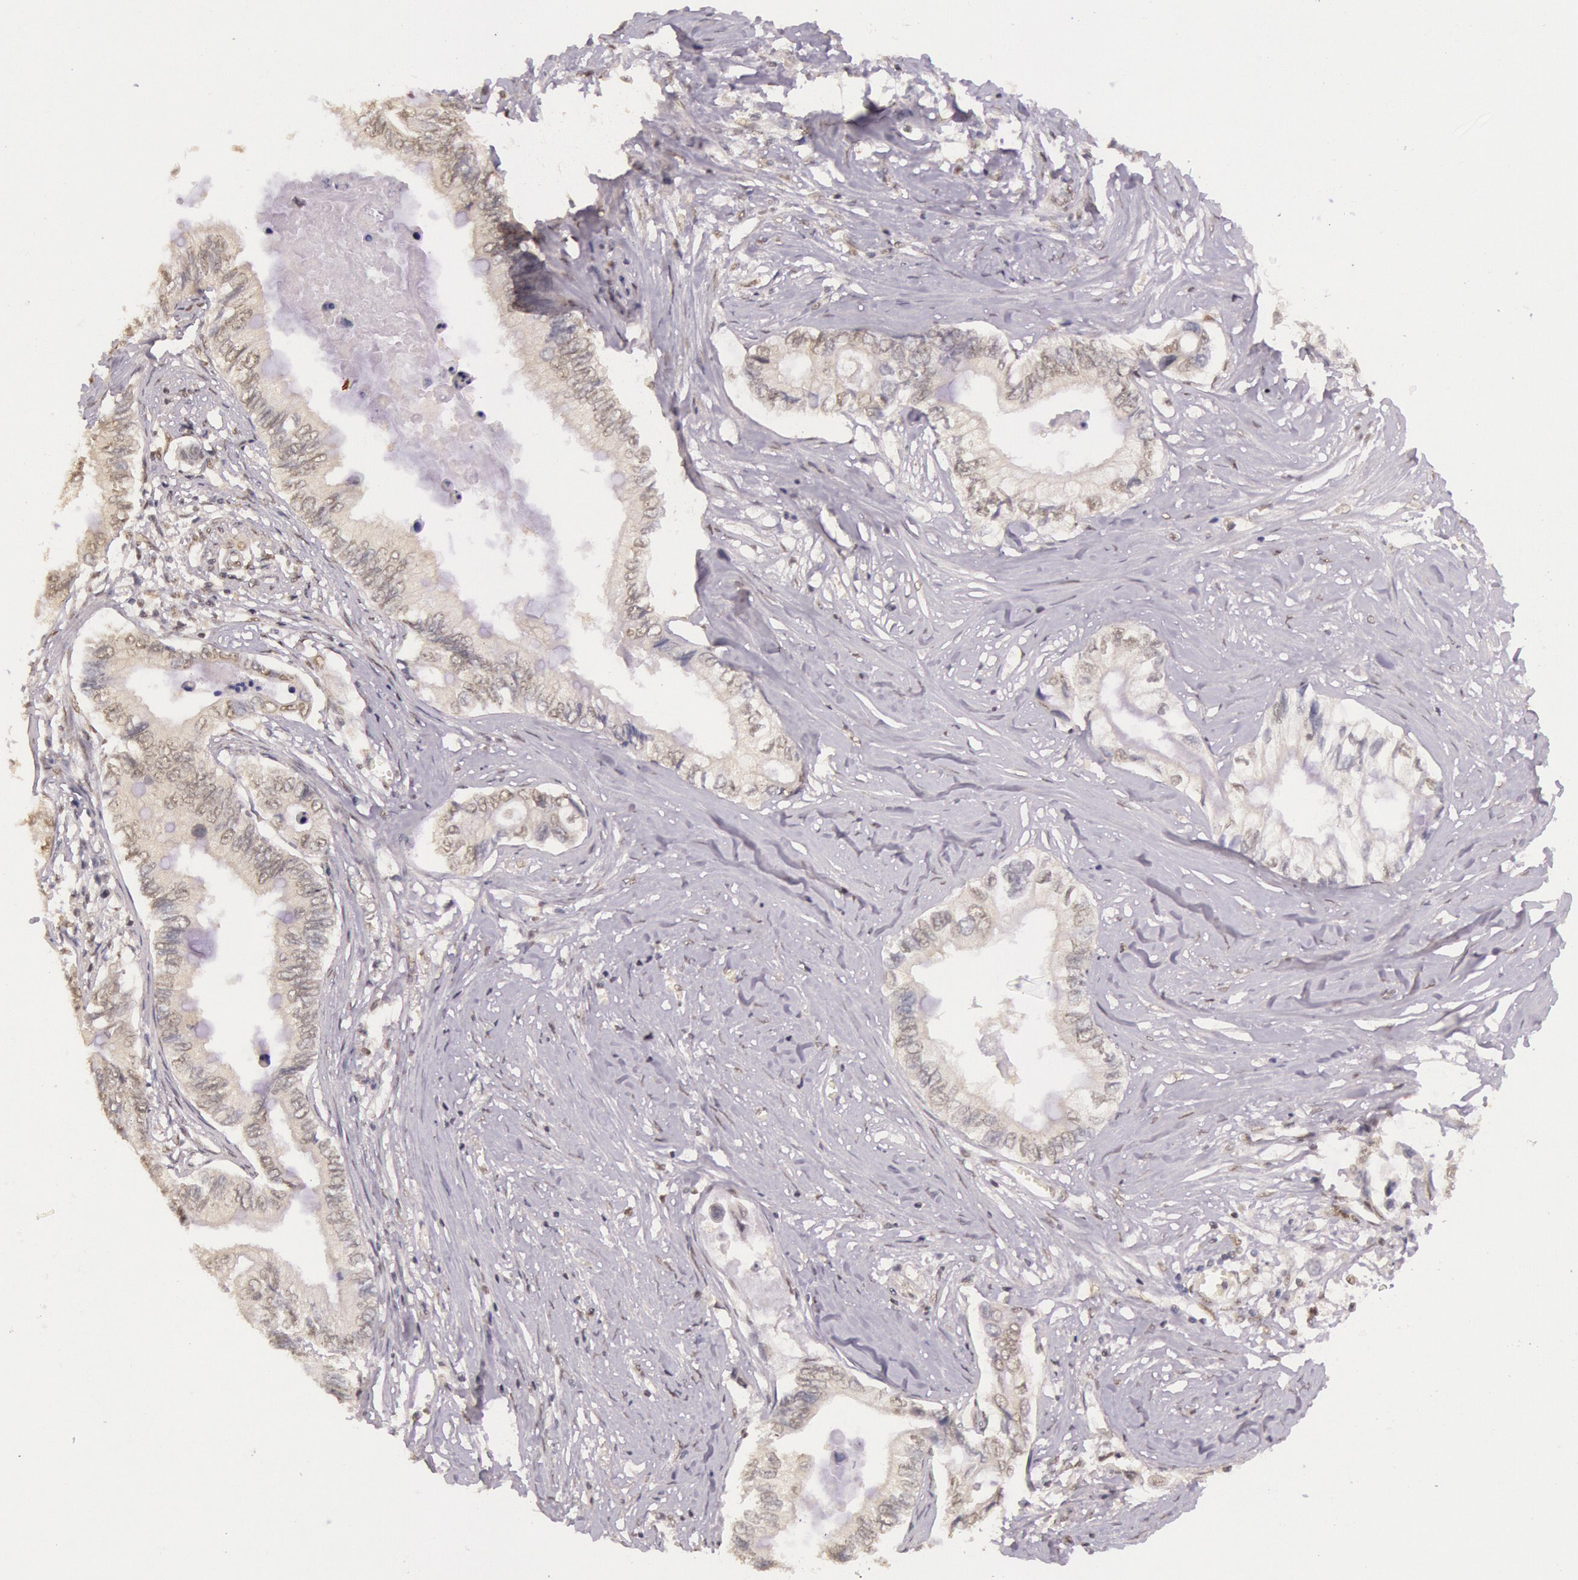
{"staining": {"intensity": "weak", "quantity": "<25%", "location": "cytoplasmic/membranous,nuclear"}, "tissue": "pancreatic cancer", "cell_type": "Tumor cells", "image_type": "cancer", "snomed": [{"axis": "morphology", "description": "Adenocarcinoma, NOS"}, {"axis": "topography", "description": "Pancreas"}], "caption": "Immunohistochemistry (IHC) of pancreatic adenocarcinoma displays no positivity in tumor cells. (Brightfield microscopy of DAB (3,3'-diaminobenzidine) IHC at high magnification).", "gene": "RTL10", "patient": {"sex": "female", "age": 66}}